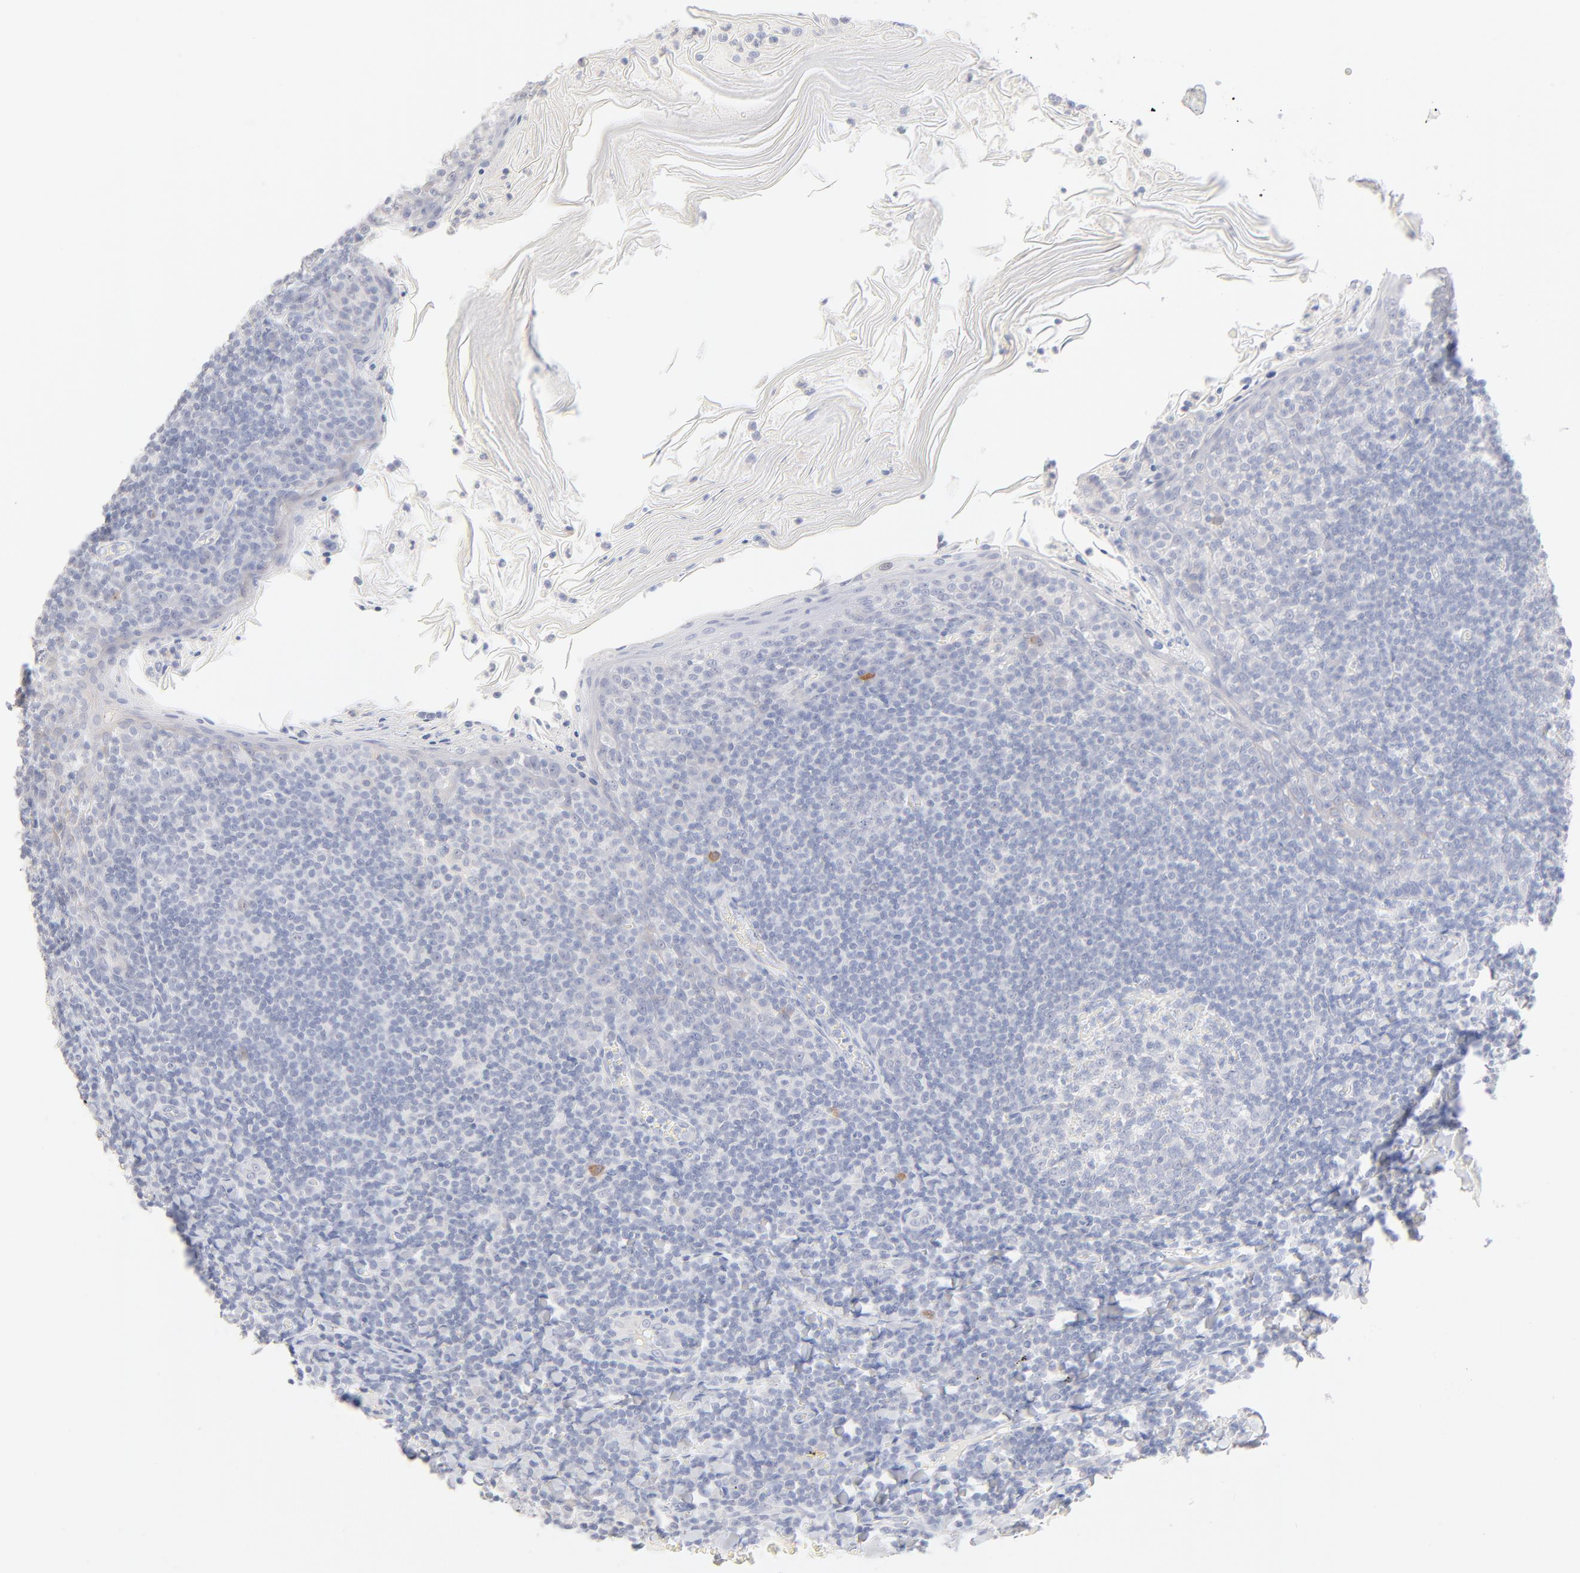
{"staining": {"intensity": "negative", "quantity": "none", "location": "none"}, "tissue": "tonsil", "cell_type": "Germinal center cells", "image_type": "normal", "snomed": [{"axis": "morphology", "description": "Normal tissue, NOS"}, {"axis": "topography", "description": "Tonsil"}], "caption": "Immunohistochemical staining of benign tonsil exhibits no significant expression in germinal center cells. (DAB IHC with hematoxylin counter stain).", "gene": "ONECUT1", "patient": {"sex": "male", "age": 31}}